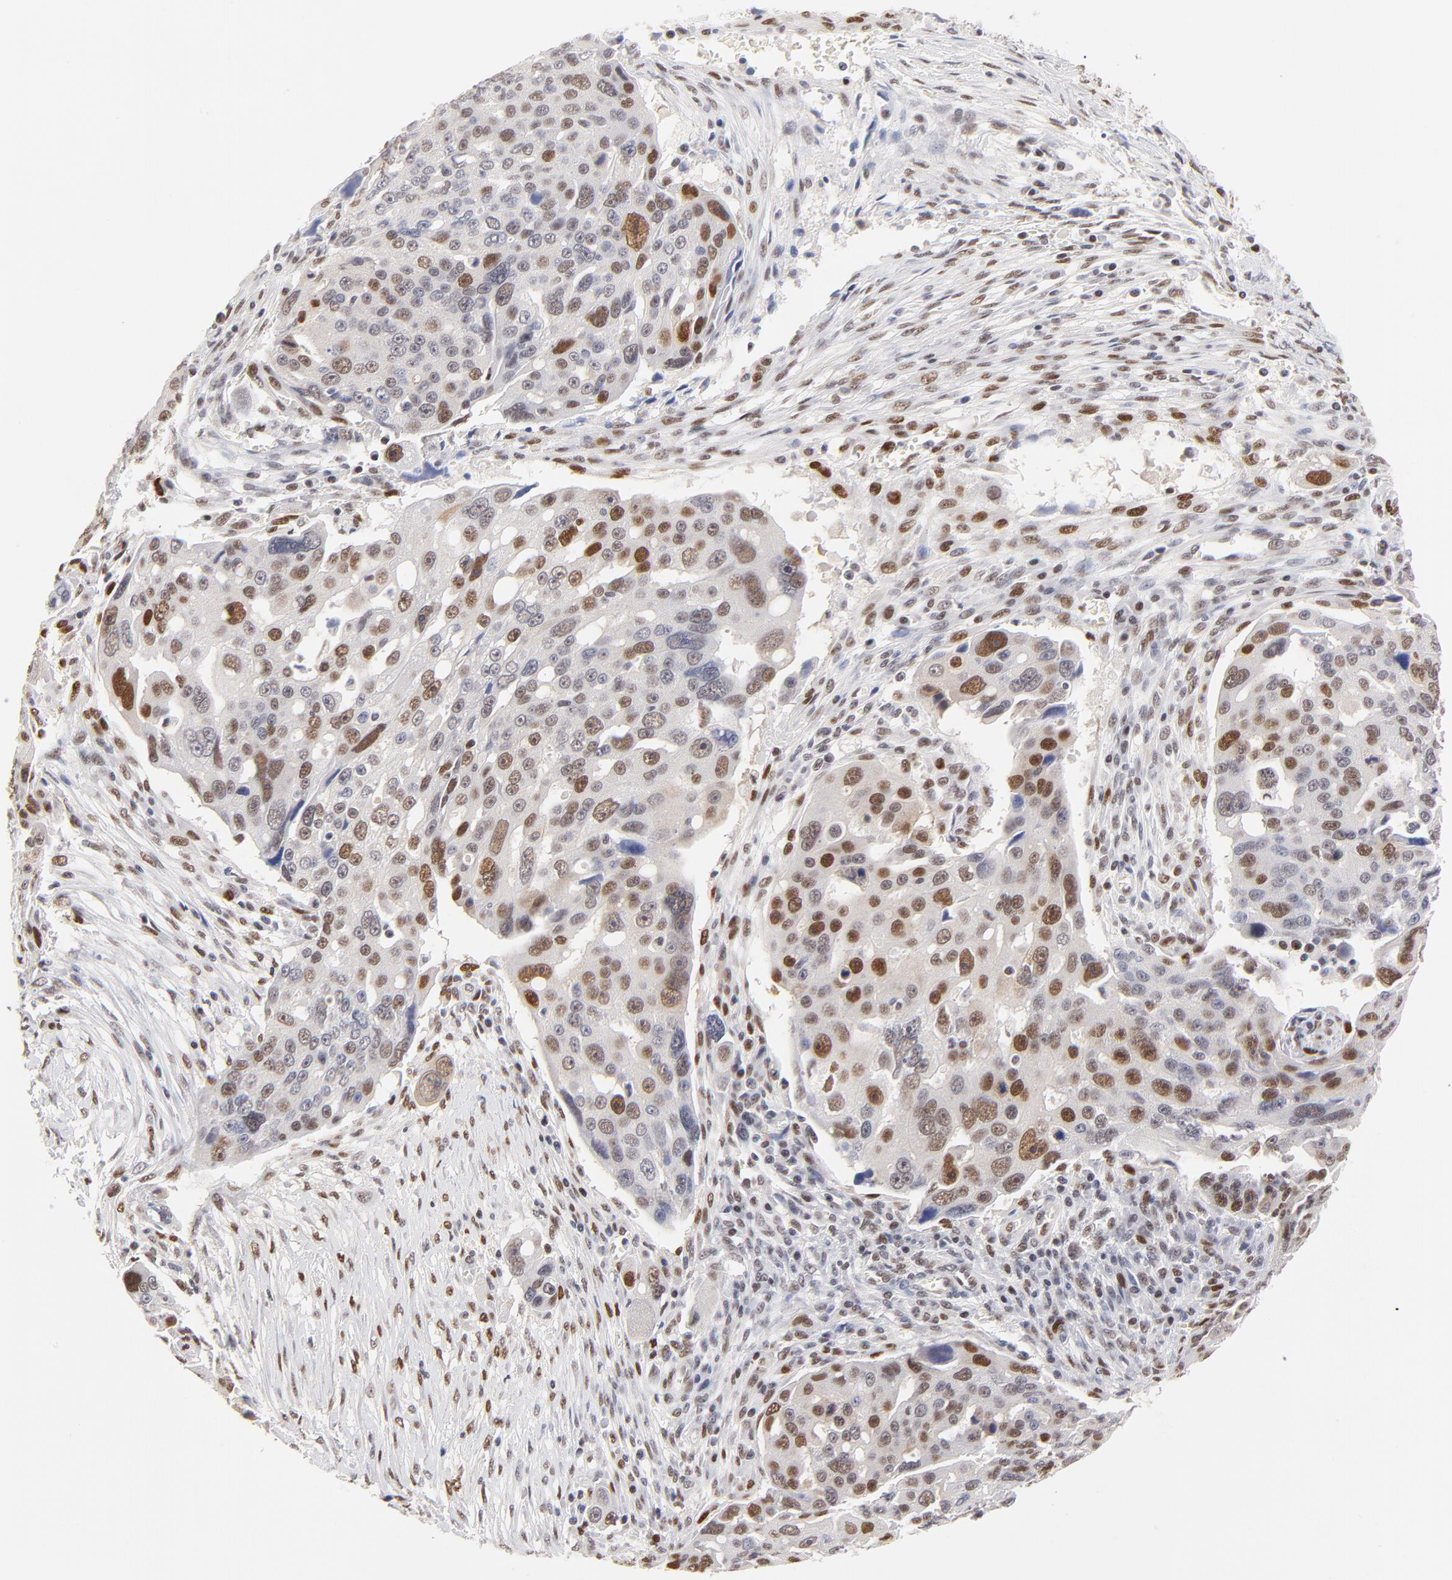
{"staining": {"intensity": "moderate", "quantity": "25%-75%", "location": "nuclear"}, "tissue": "ovarian cancer", "cell_type": "Tumor cells", "image_type": "cancer", "snomed": [{"axis": "morphology", "description": "Carcinoma, endometroid"}, {"axis": "topography", "description": "Ovary"}], "caption": "Immunohistochemical staining of human endometroid carcinoma (ovarian) reveals moderate nuclear protein positivity in approximately 25%-75% of tumor cells.", "gene": "OGFOD1", "patient": {"sex": "female", "age": 75}}